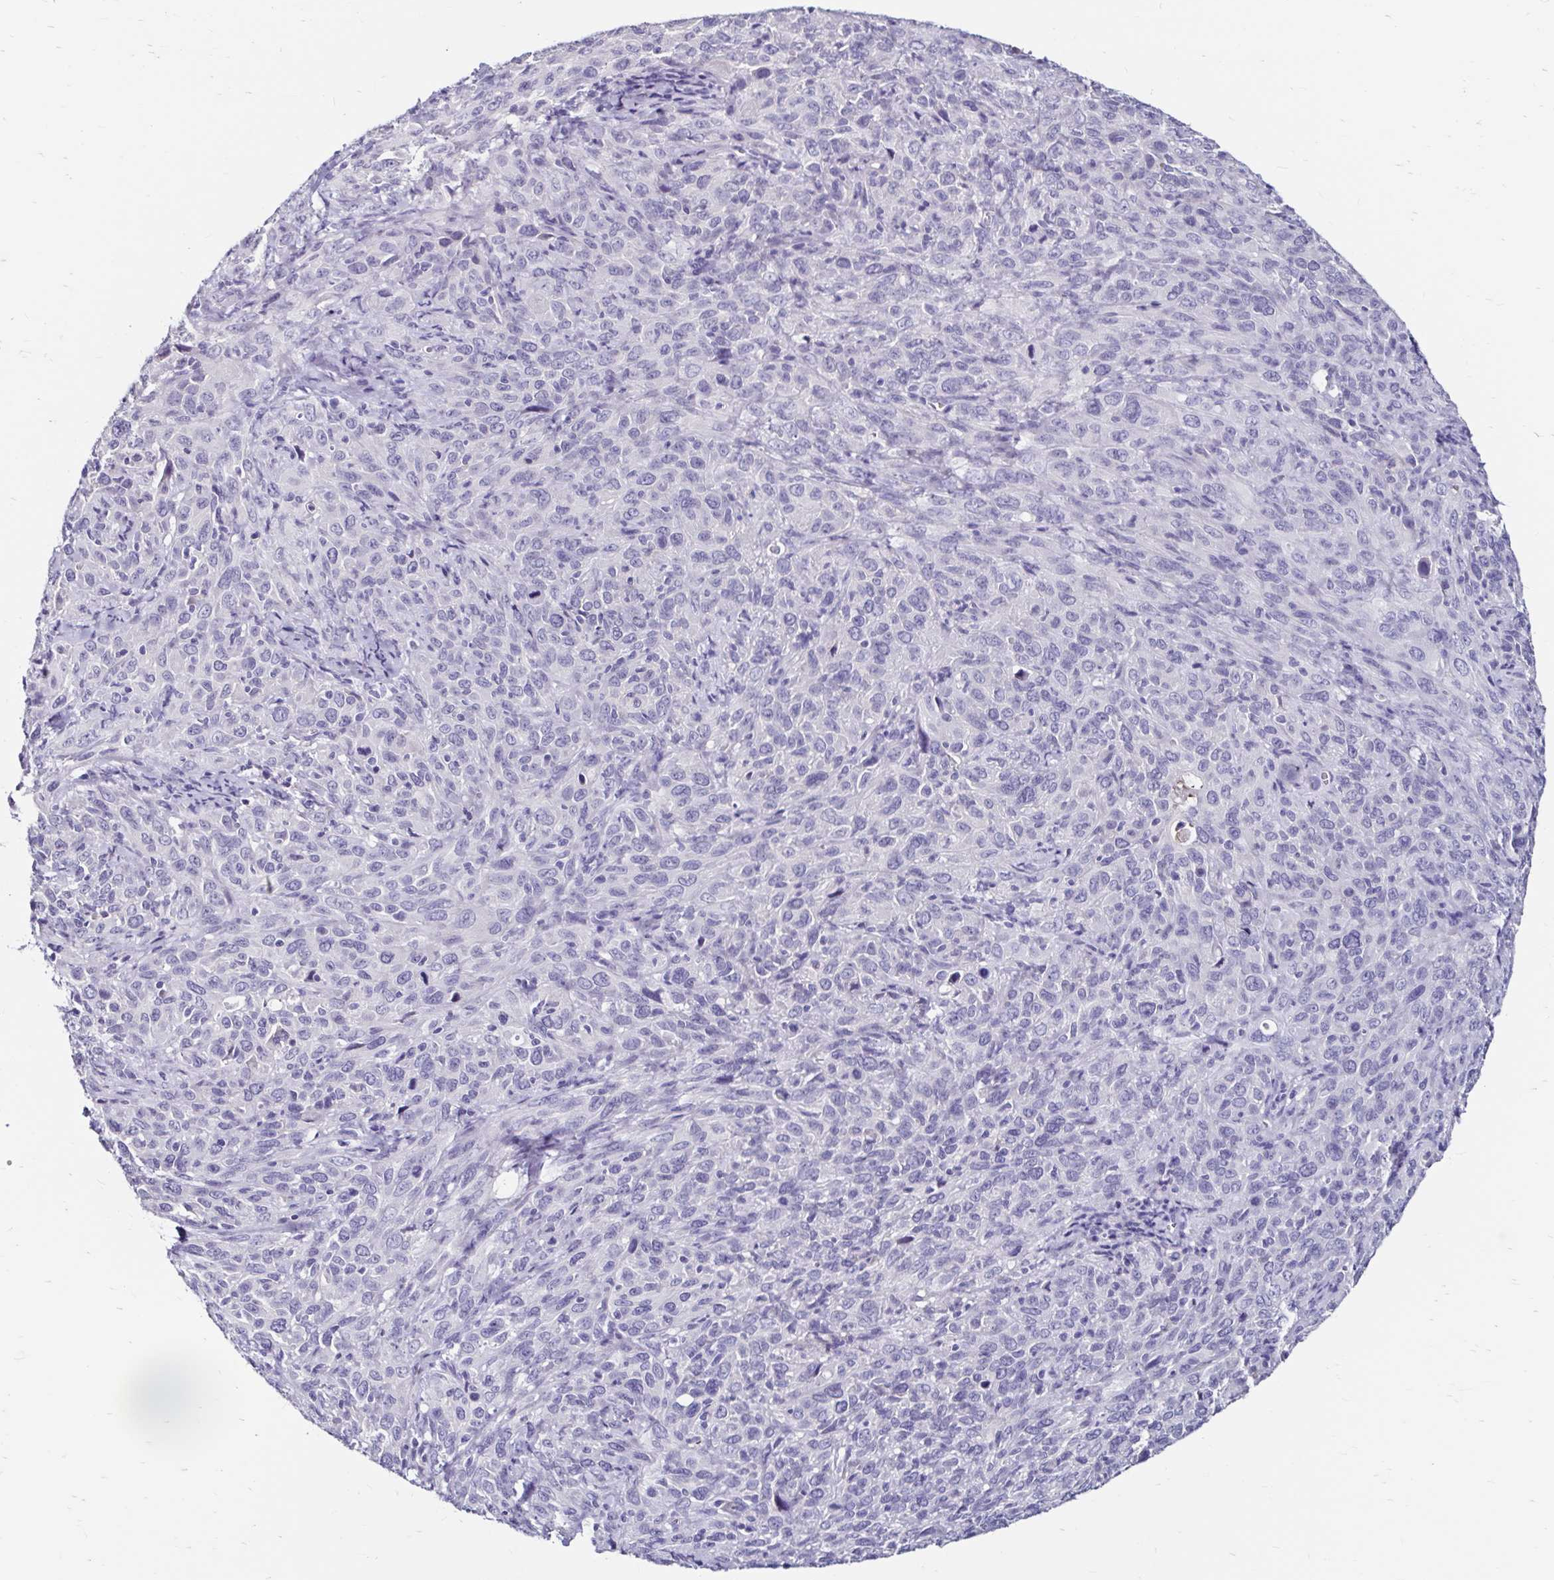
{"staining": {"intensity": "negative", "quantity": "none", "location": "none"}, "tissue": "cervical cancer", "cell_type": "Tumor cells", "image_type": "cancer", "snomed": [{"axis": "morphology", "description": "Normal tissue, NOS"}, {"axis": "morphology", "description": "Squamous cell carcinoma, NOS"}, {"axis": "topography", "description": "Cervix"}], "caption": "Tumor cells show no significant expression in cervical squamous cell carcinoma. The staining was performed using DAB (3,3'-diaminobenzidine) to visualize the protein expression in brown, while the nuclei were stained in blue with hematoxylin (Magnification: 20x).", "gene": "SCG3", "patient": {"sex": "female", "age": 51}}